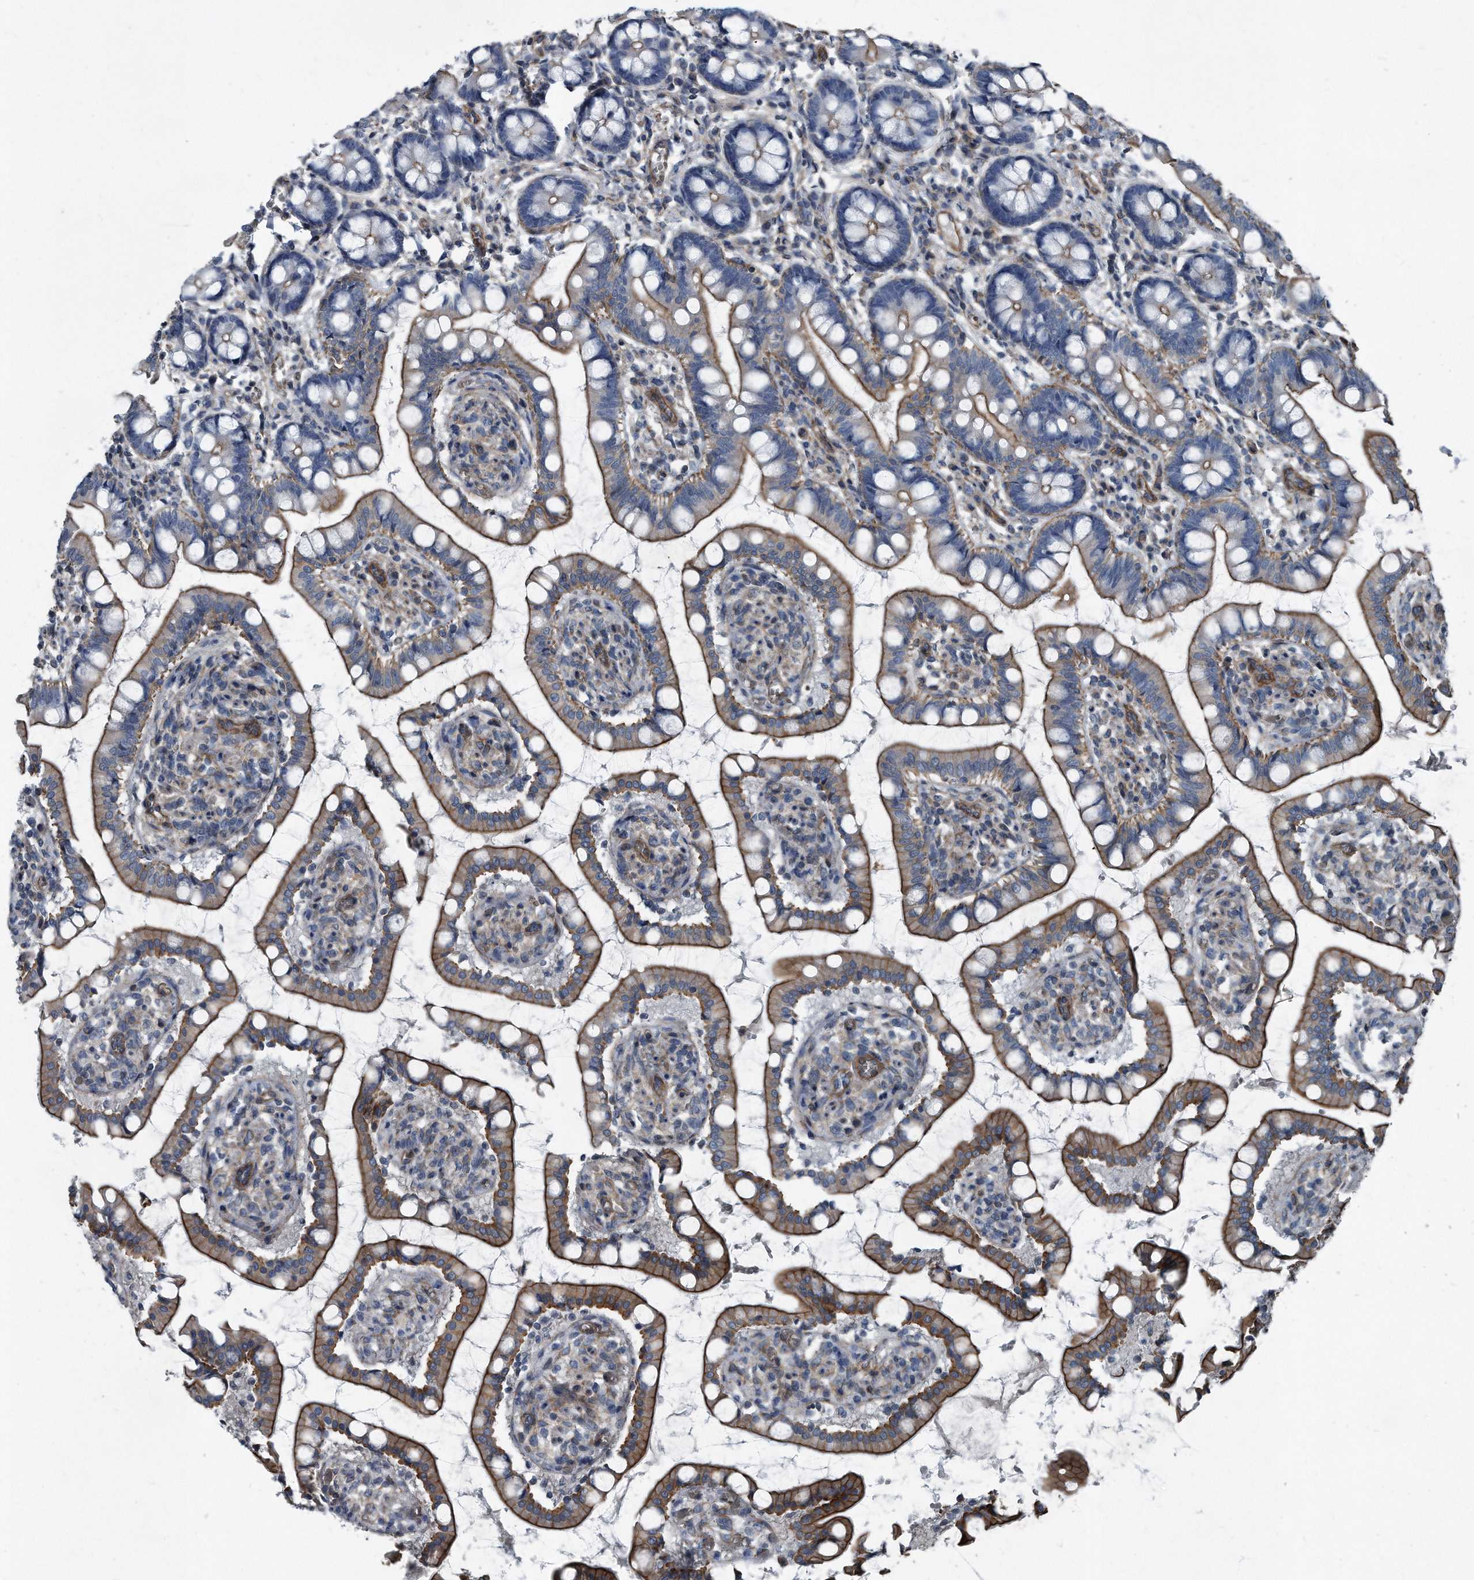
{"staining": {"intensity": "moderate", "quantity": "25%-75%", "location": "cytoplasmic/membranous"}, "tissue": "small intestine", "cell_type": "Glandular cells", "image_type": "normal", "snomed": [{"axis": "morphology", "description": "Normal tissue, NOS"}, {"axis": "topography", "description": "Small intestine"}], "caption": "Immunohistochemical staining of normal human small intestine displays medium levels of moderate cytoplasmic/membranous staining in approximately 25%-75% of glandular cells. The staining was performed using DAB (3,3'-diaminobenzidine) to visualize the protein expression in brown, while the nuclei were stained in blue with hematoxylin (Magnification: 20x).", "gene": "PLEC", "patient": {"sex": "male", "age": 52}}